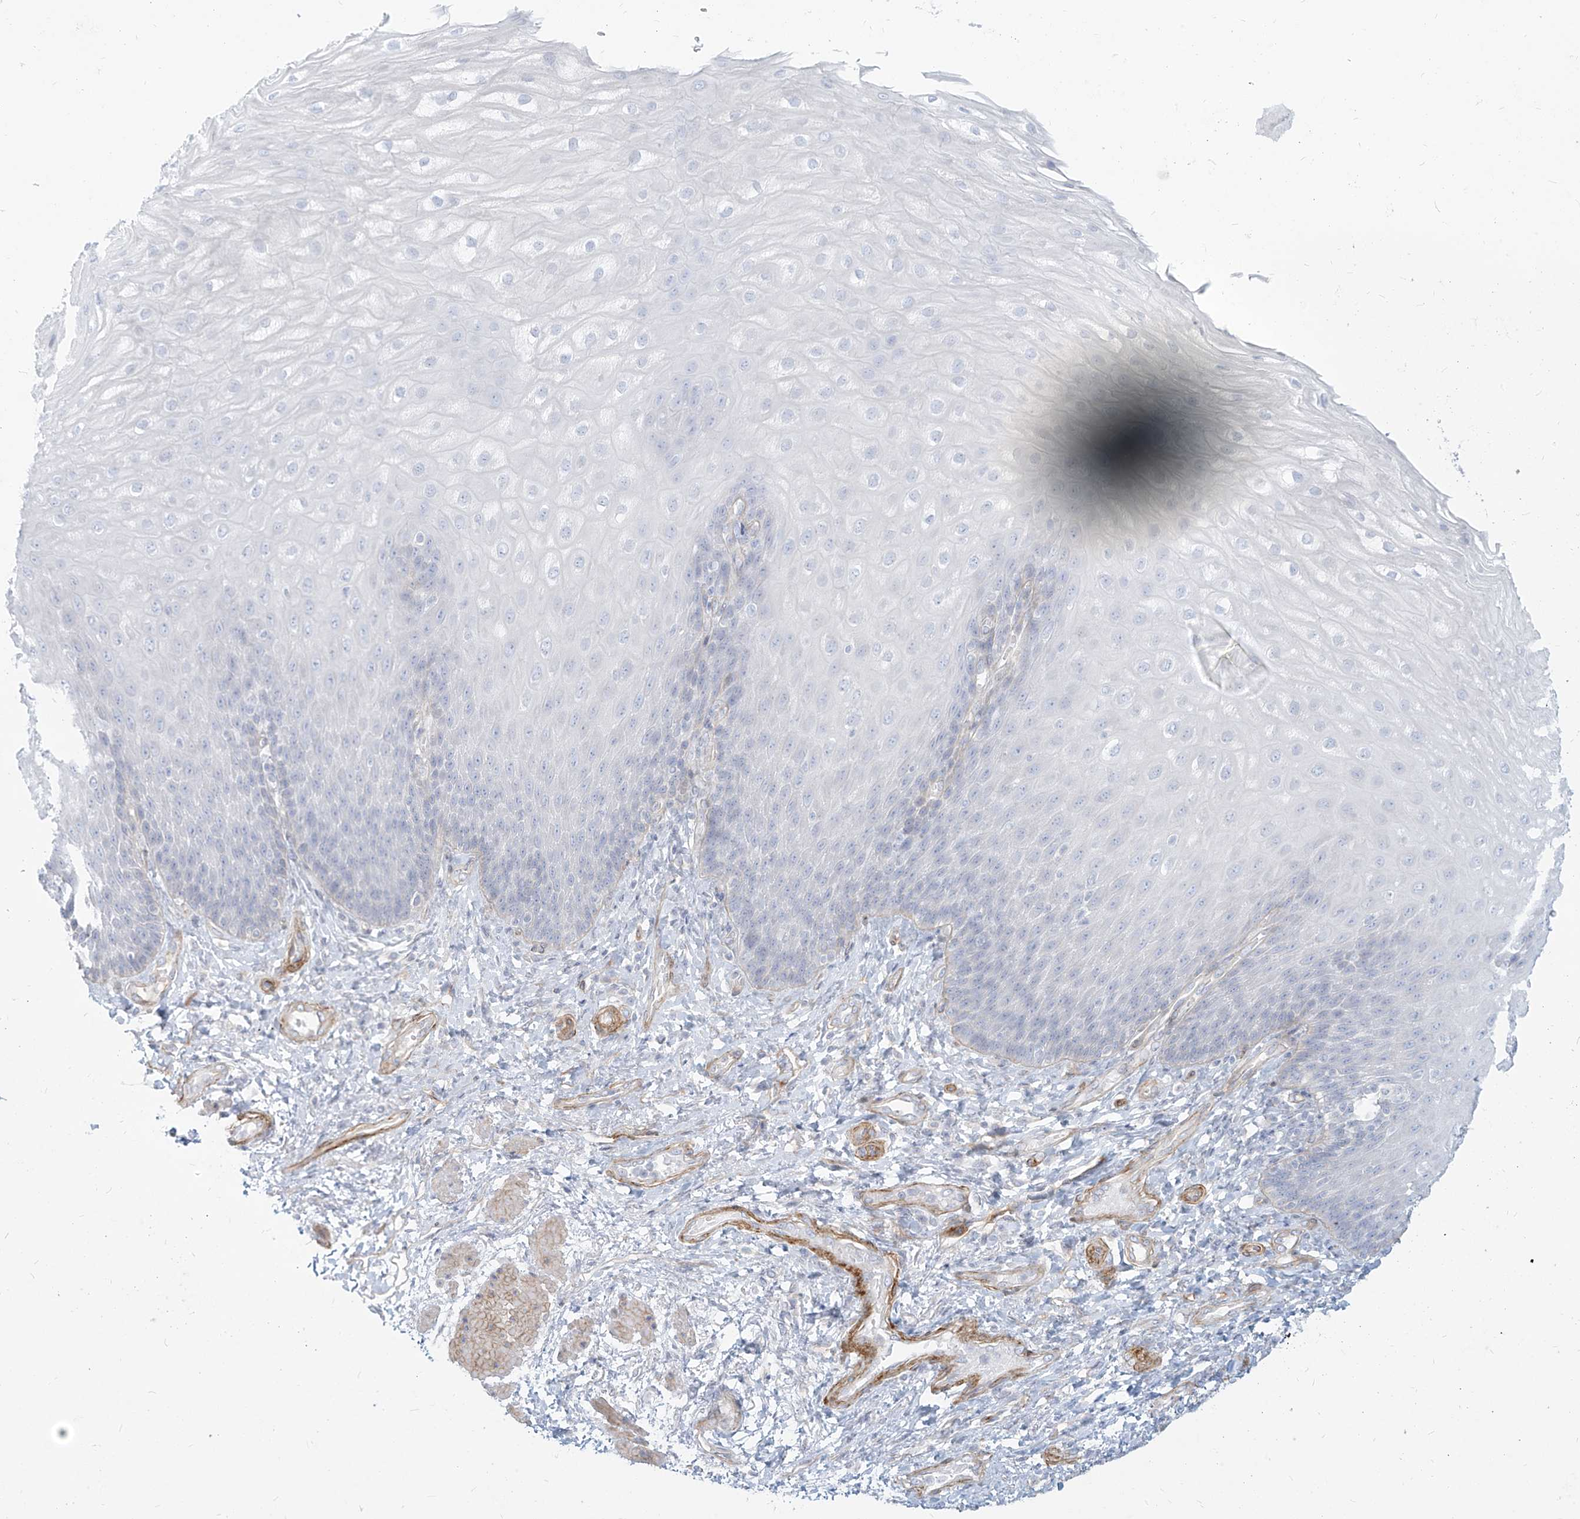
{"staining": {"intensity": "negative", "quantity": "none", "location": "none"}, "tissue": "esophagus", "cell_type": "Squamous epithelial cells", "image_type": "normal", "snomed": [{"axis": "morphology", "description": "Normal tissue, NOS"}, {"axis": "topography", "description": "Esophagus"}], "caption": "A histopathology image of esophagus stained for a protein displays no brown staining in squamous epithelial cells. (DAB (3,3'-diaminobenzidine) immunohistochemistry visualized using brightfield microscopy, high magnification).", "gene": "ITPKB", "patient": {"sex": "male", "age": 54}}